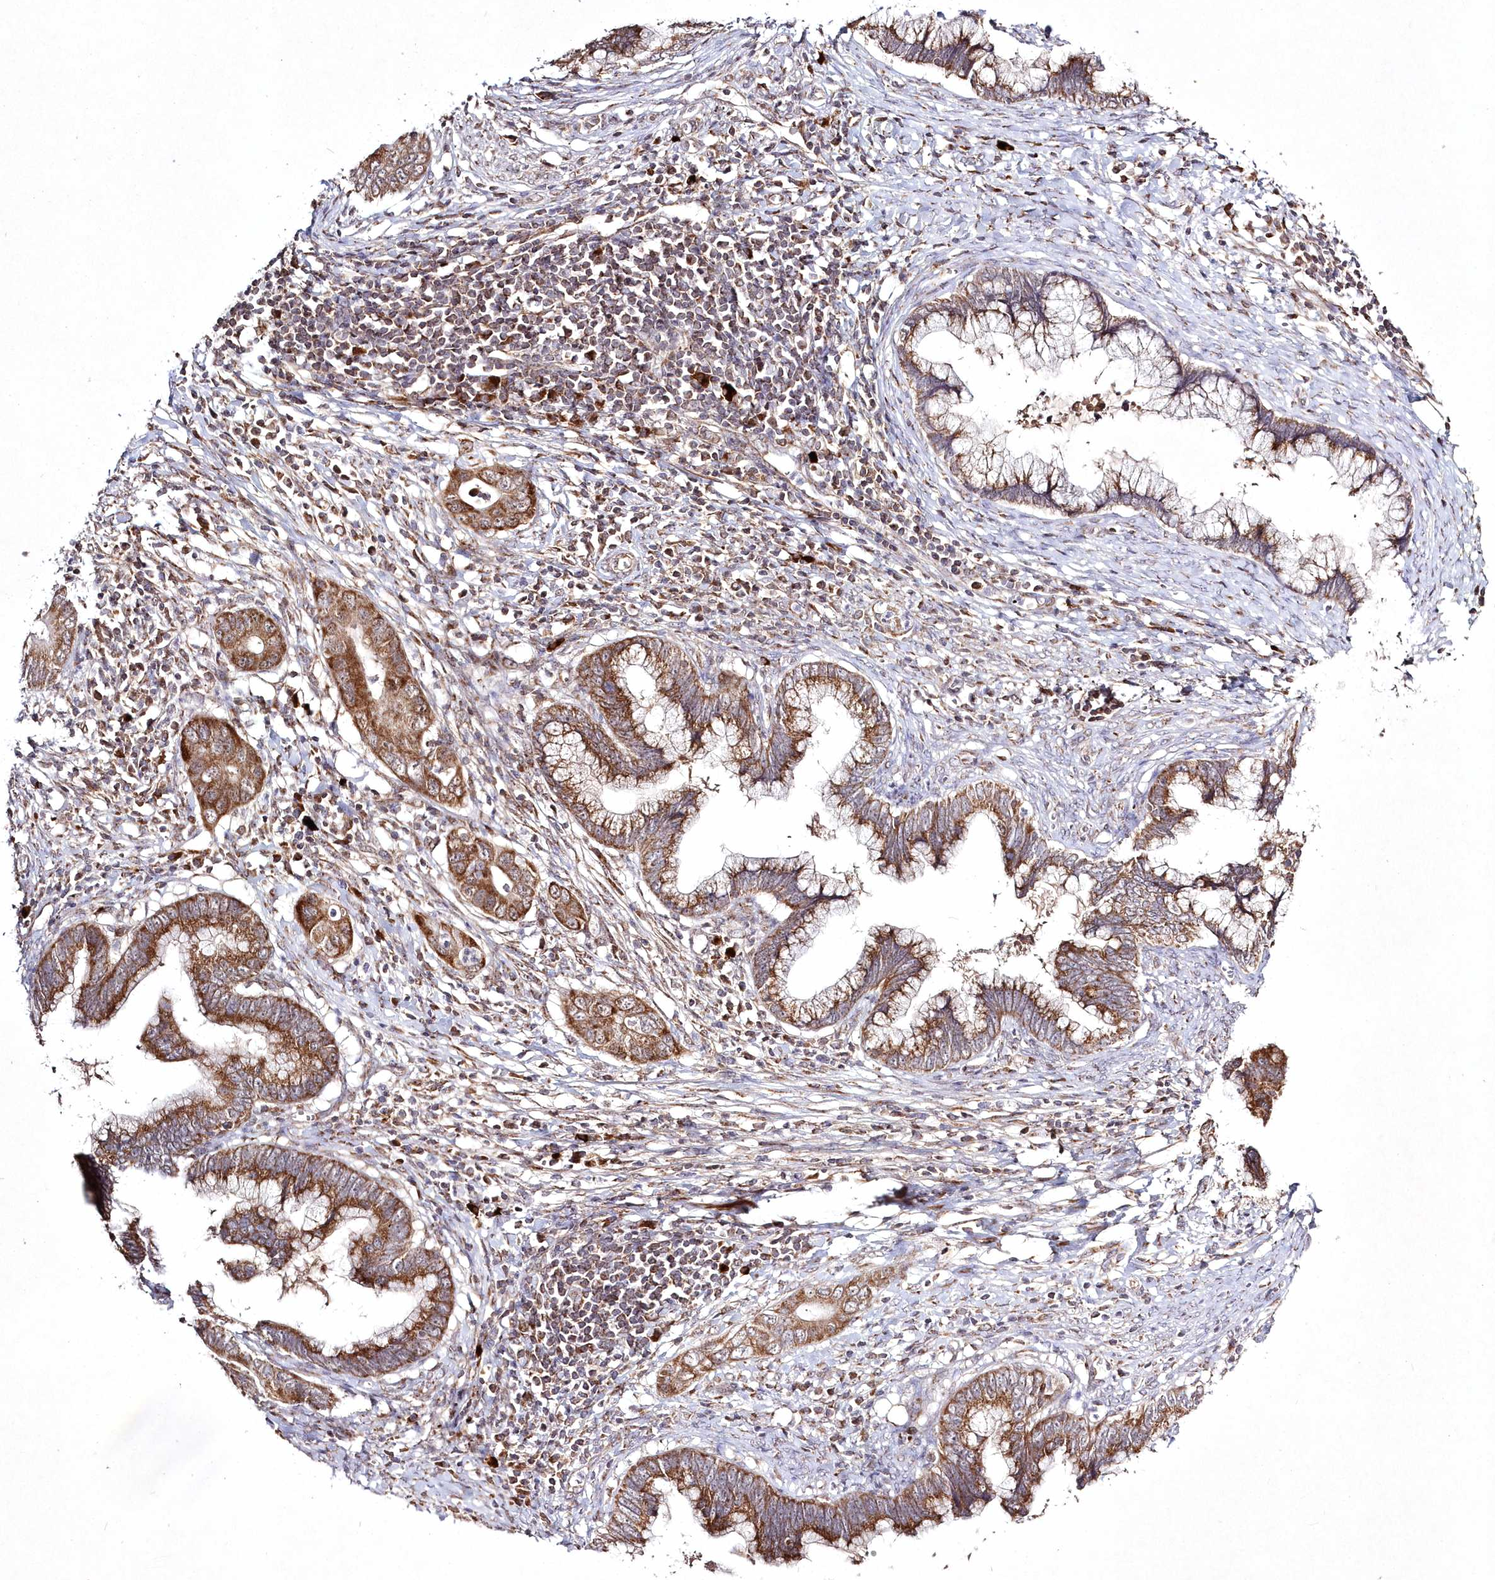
{"staining": {"intensity": "moderate", "quantity": ">75%", "location": "cytoplasmic/membranous"}, "tissue": "cervical cancer", "cell_type": "Tumor cells", "image_type": "cancer", "snomed": [{"axis": "morphology", "description": "Adenocarcinoma, NOS"}, {"axis": "topography", "description": "Cervix"}], "caption": "Cervical cancer stained for a protein exhibits moderate cytoplasmic/membranous positivity in tumor cells.", "gene": "PEX13", "patient": {"sex": "female", "age": 44}}